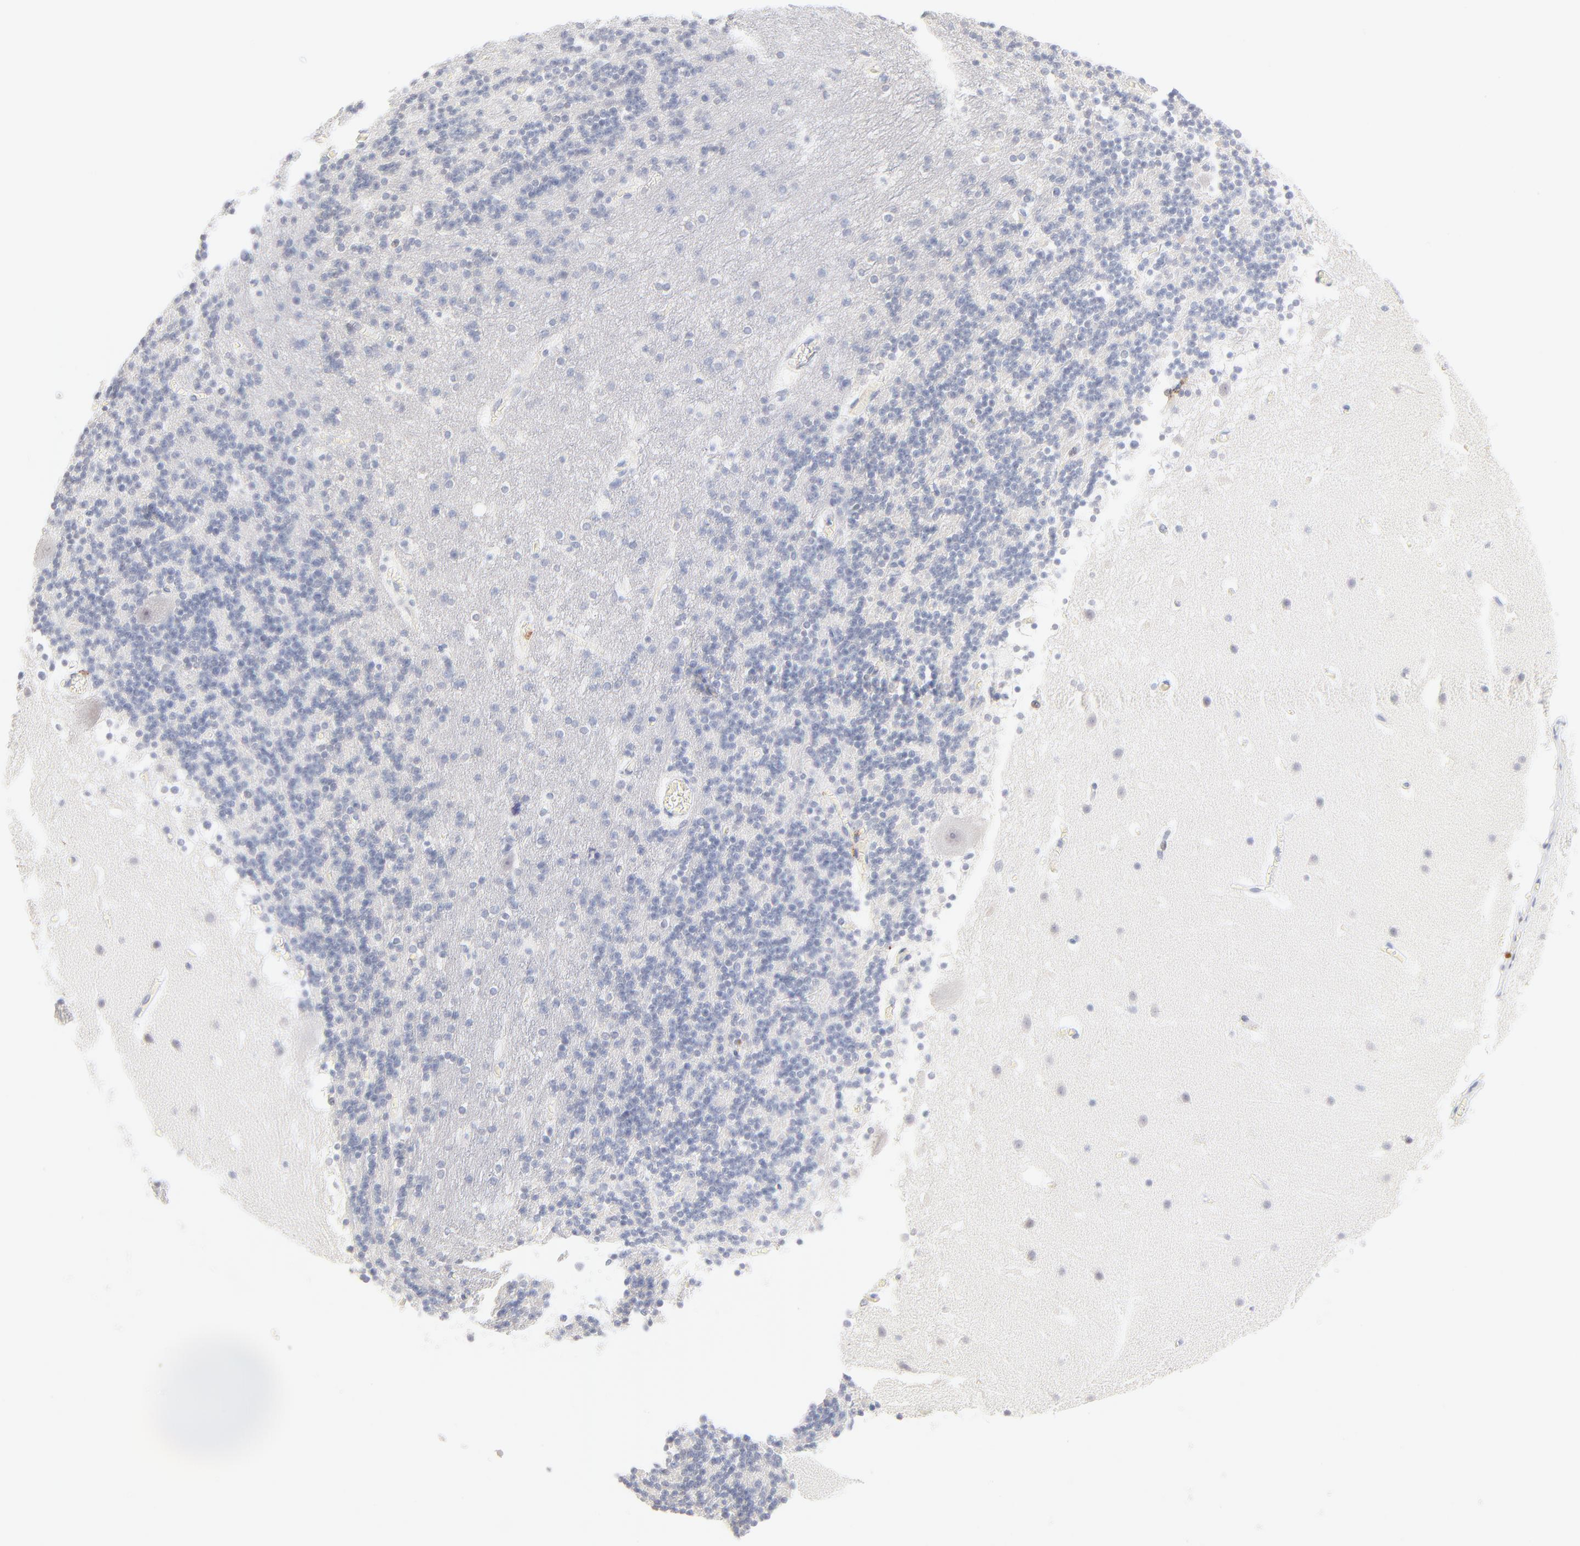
{"staining": {"intensity": "negative", "quantity": "none", "location": "none"}, "tissue": "cerebellum", "cell_type": "Cells in granular layer", "image_type": "normal", "snomed": [{"axis": "morphology", "description": "Normal tissue, NOS"}, {"axis": "topography", "description": "Cerebellum"}], "caption": "Immunohistochemistry of unremarkable human cerebellum displays no staining in cells in granular layer.", "gene": "ONECUT1", "patient": {"sex": "male", "age": 45}}